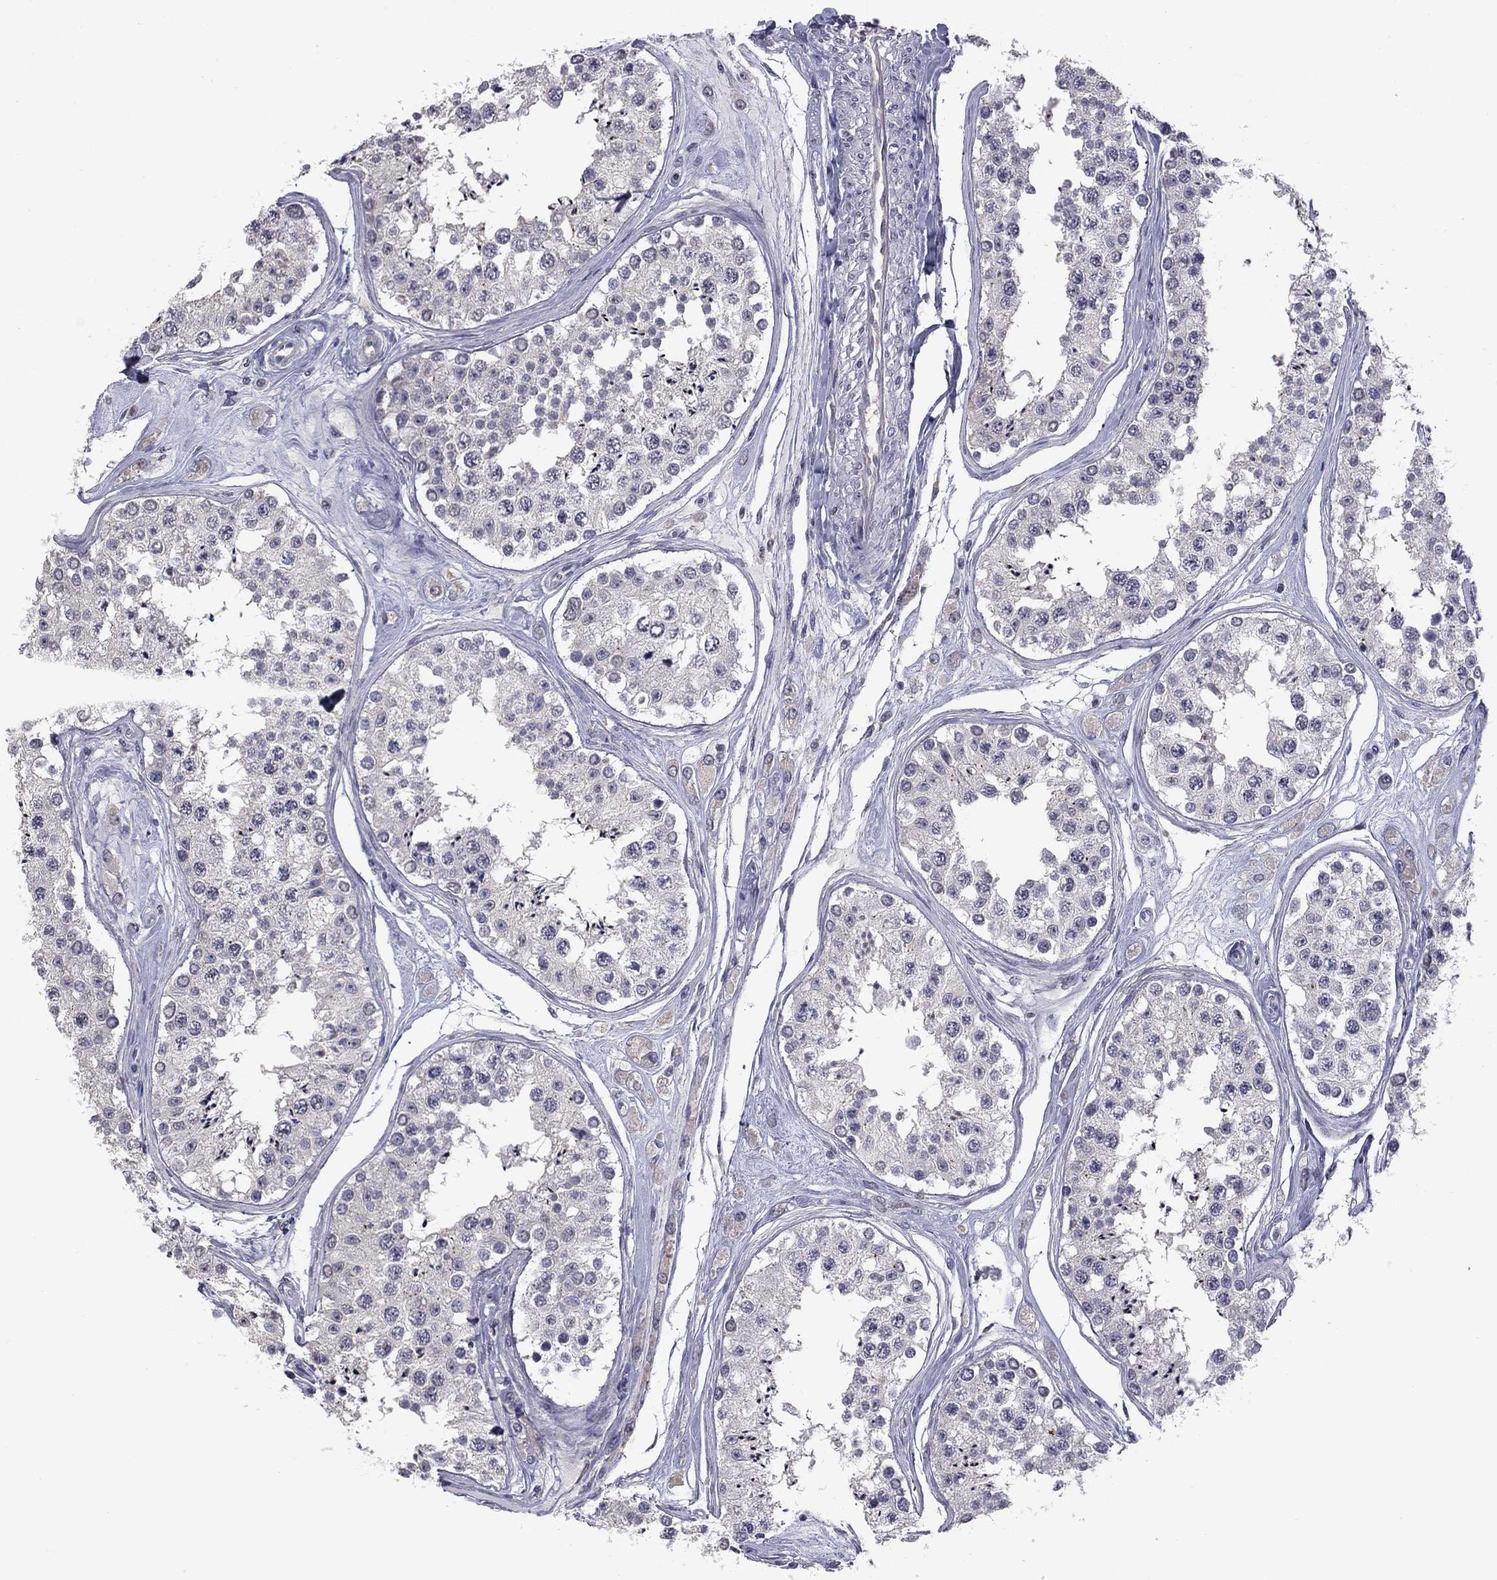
{"staining": {"intensity": "moderate", "quantity": "<25%", "location": "cytoplasmic/membranous"}, "tissue": "testis", "cell_type": "Cells in seminiferous ducts", "image_type": "normal", "snomed": [{"axis": "morphology", "description": "Normal tissue, NOS"}, {"axis": "topography", "description": "Testis"}], "caption": "Cells in seminiferous ducts demonstrate low levels of moderate cytoplasmic/membranous expression in approximately <25% of cells in unremarkable testis.", "gene": "PRRT2", "patient": {"sex": "male", "age": 25}}